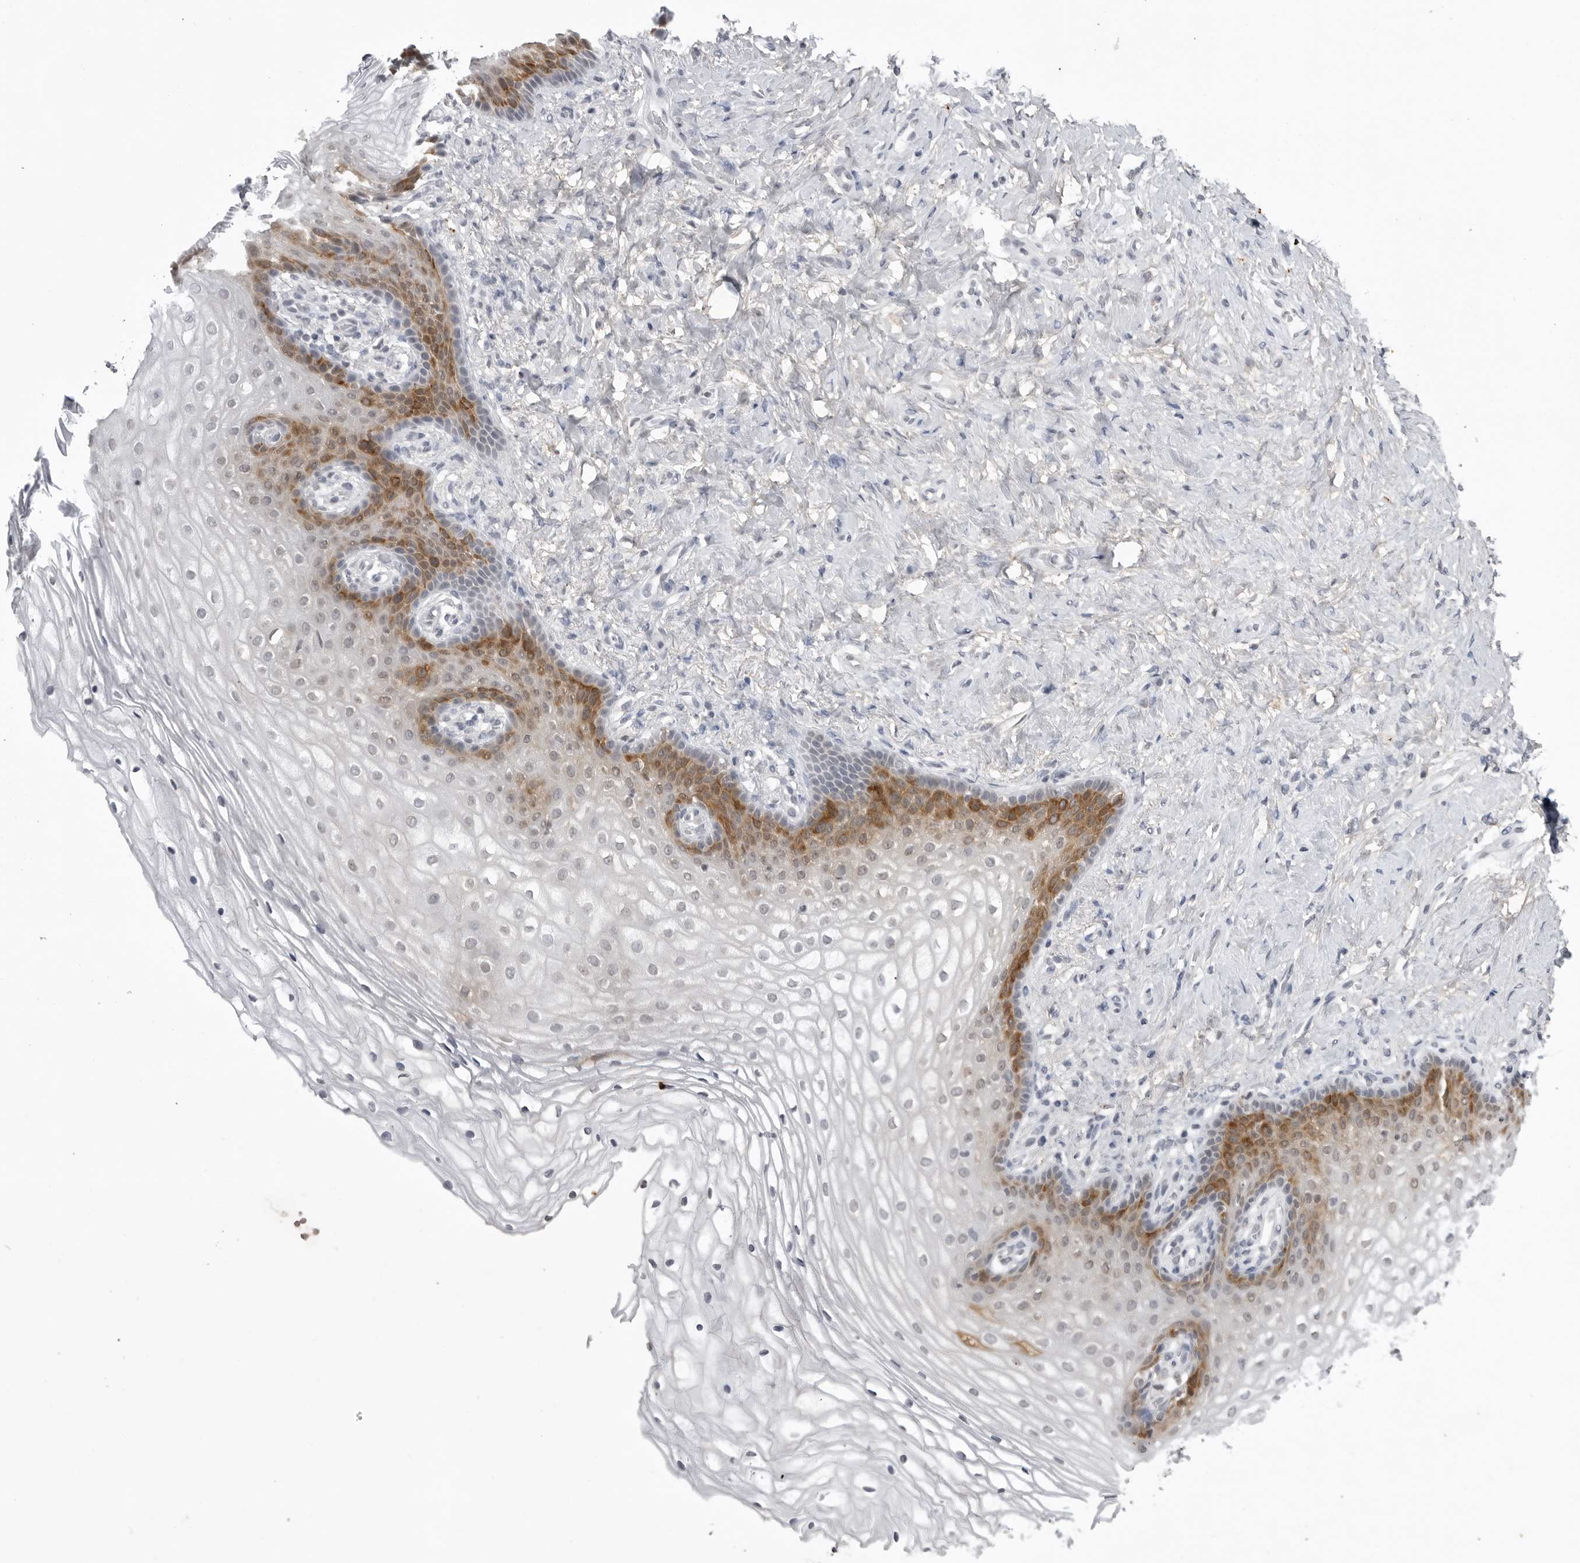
{"staining": {"intensity": "moderate", "quantity": "<25%", "location": "cytoplasmic/membranous"}, "tissue": "vagina", "cell_type": "Squamous epithelial cells", "image_type": "normal", "snomed": [{"axis": "morphology", "description": "Normal tissue, NOS"}, {"axis": "topography", "description": "Vagina"}], "caption": "Immunohistochemistry (DAB (3,3'-diaminobenzidine)) staining of normal human vagina reveals moderate cytoplasmic/membranous protein expression in approximately <25% of squamous epithelial cells.", "gene": "RRM1", "patient": {"sex": "female", "age": 60}}